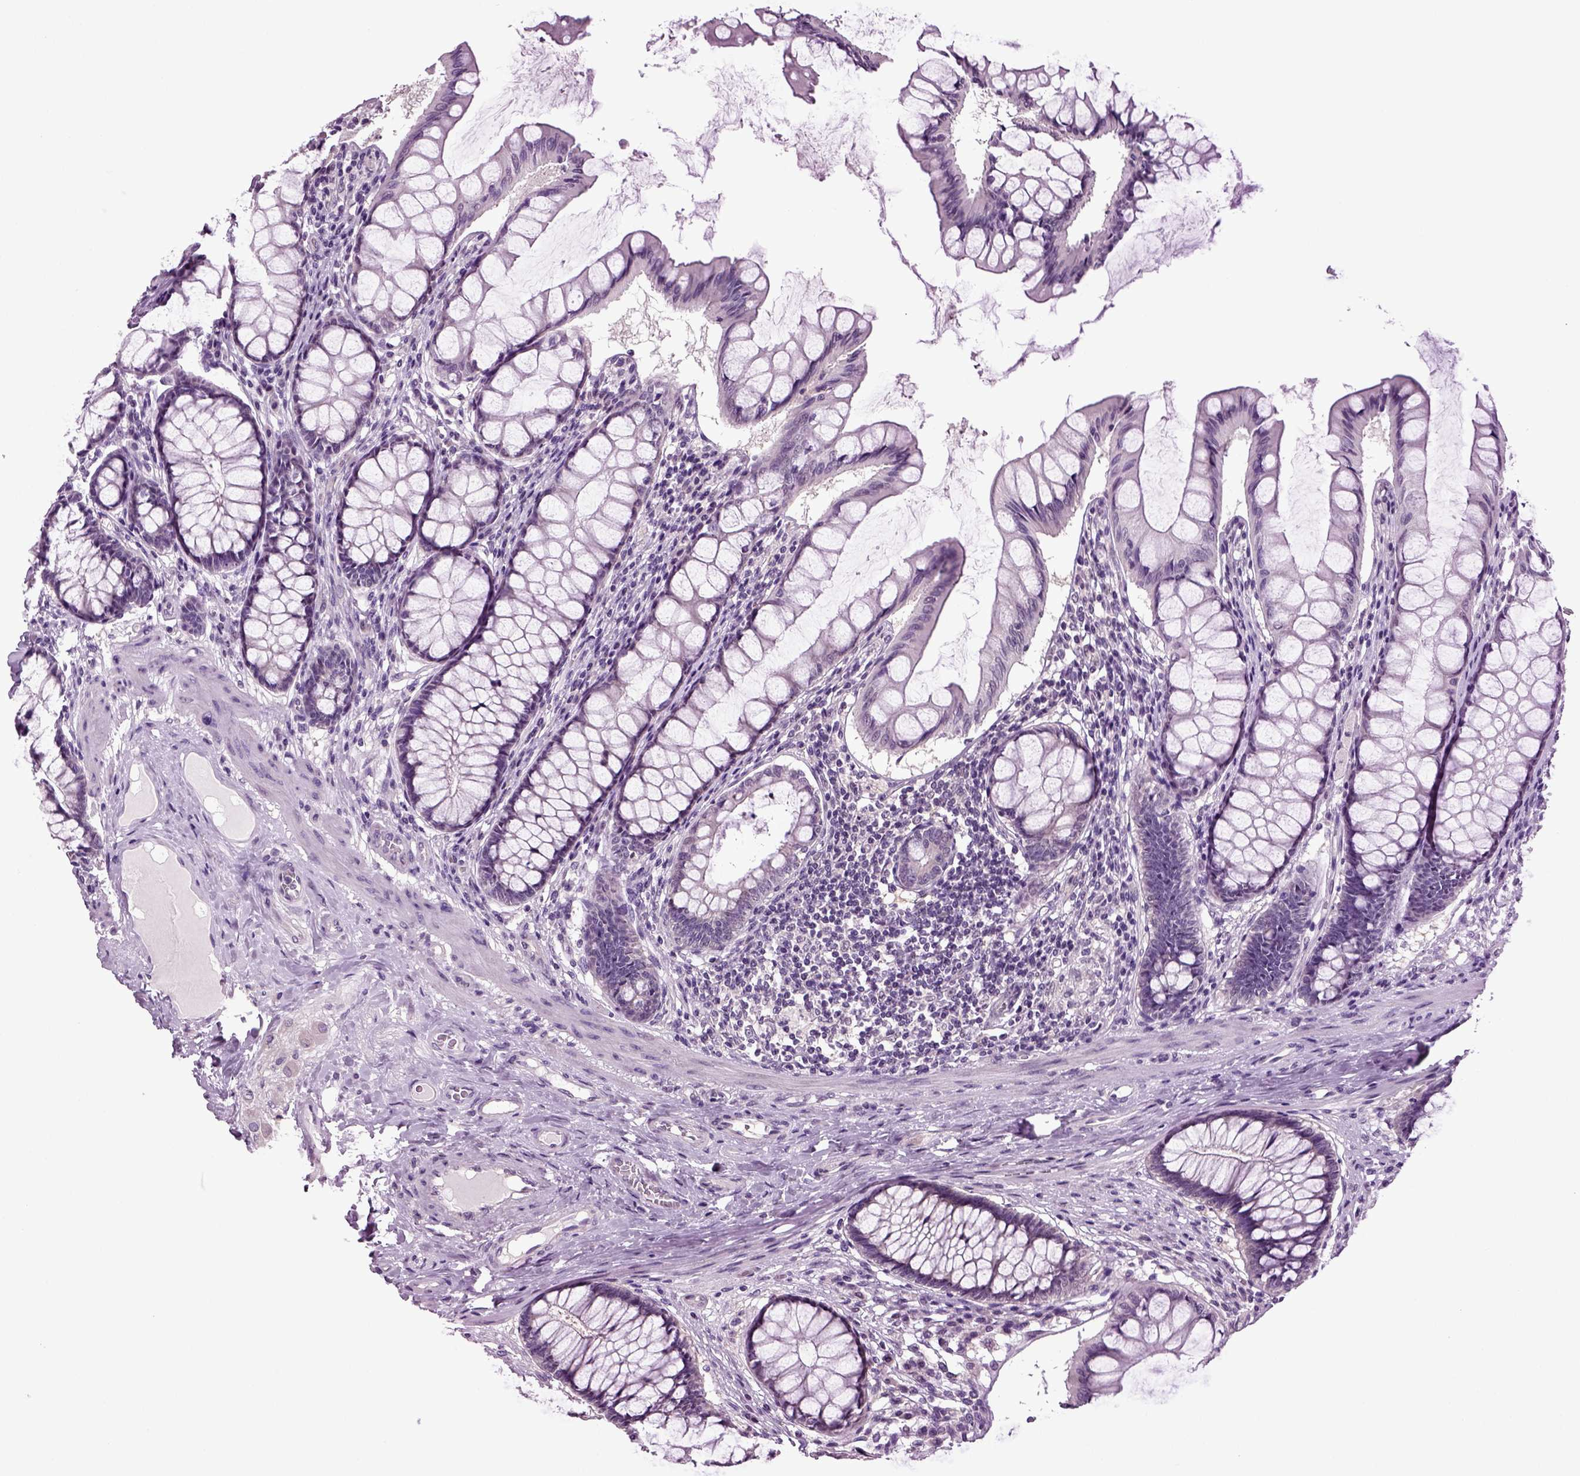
{"staining": {"intensity": "negative", "quantity": "none", "location": "none"}, "tissue": "colon", "cell_type": "Endothelial cells", "image_type": "normal", "snomed": [{"axis": "morphology", "description": "Normal tissue, NOS"}, {"axis": "topography", "description": "Colon"}], "caption": "Immunohistochemistry (IHC) photomicrograph of normal colon stained for a protein (brown), which demonstrates no staining in endothelial cells.", "gene": "PLCH2", "patient": {"sex": "female", "age": 65}}